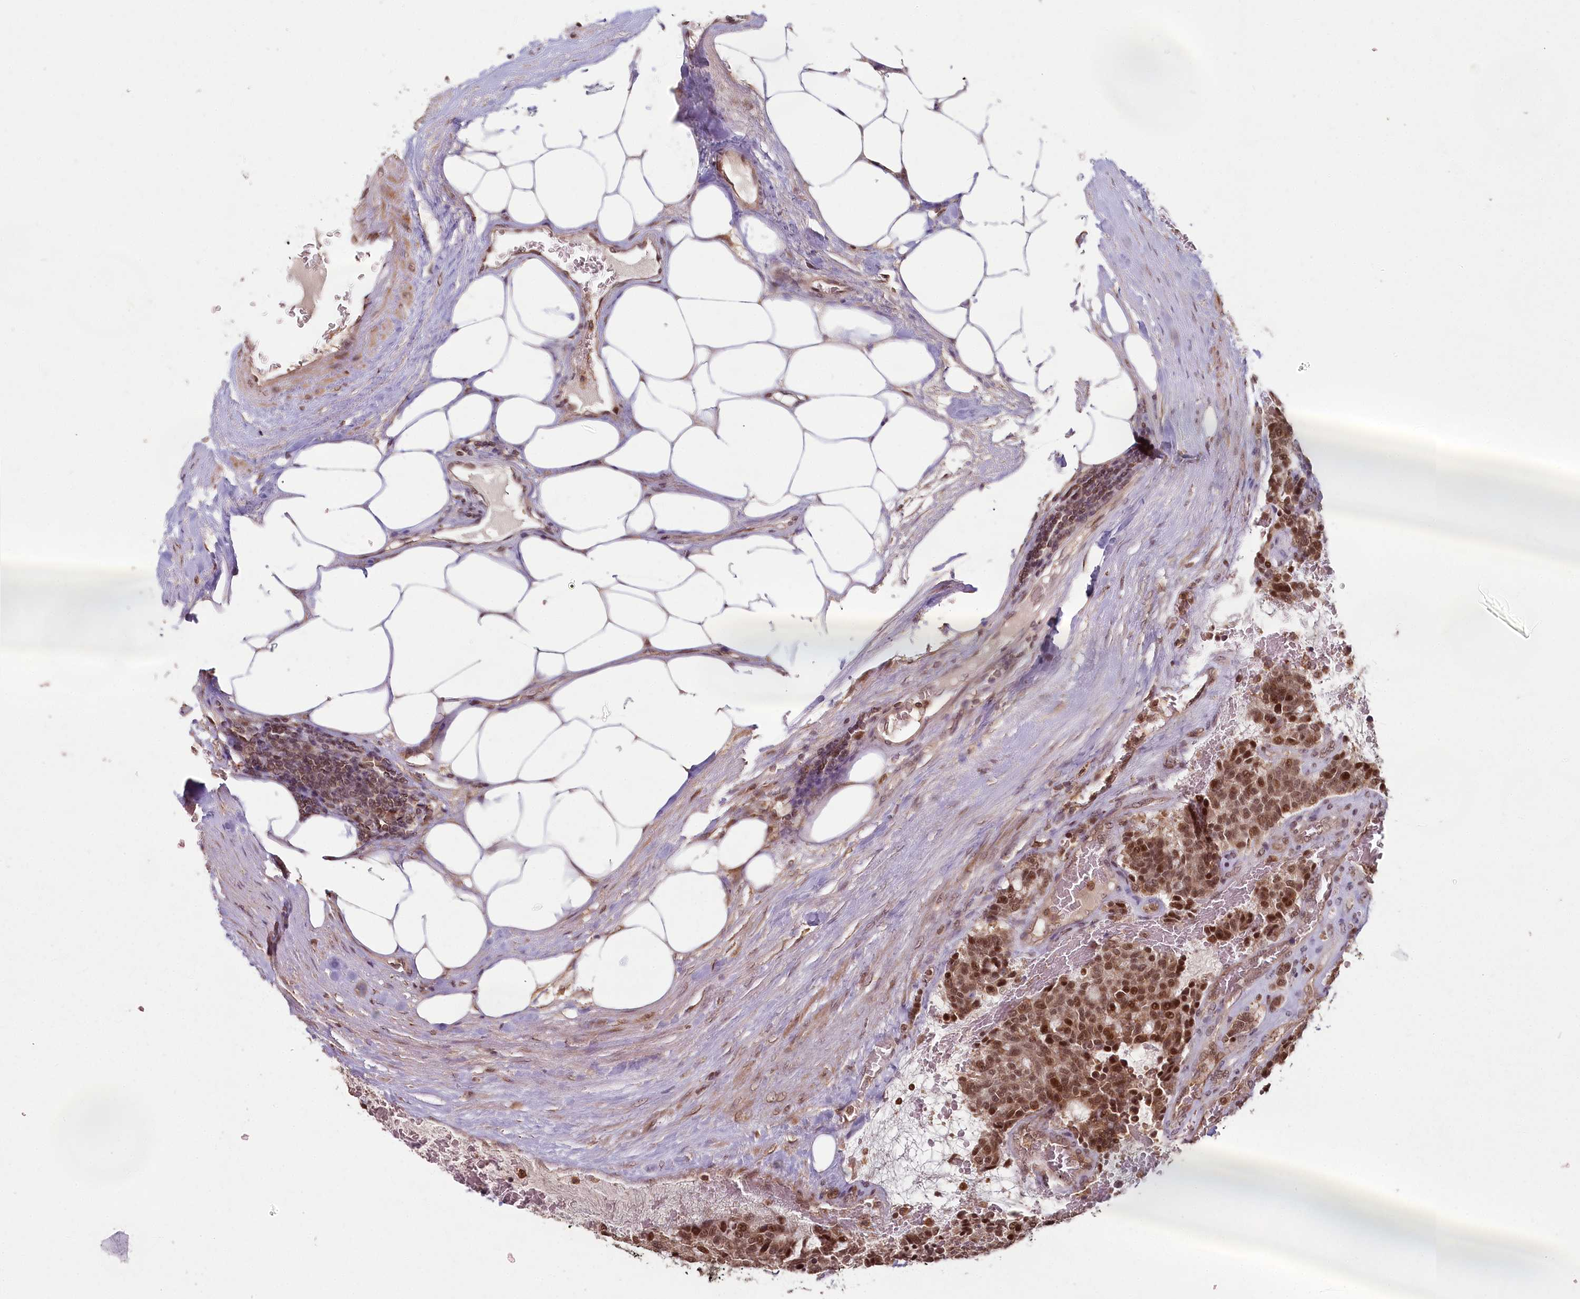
{"staining": {"intensity": "moderate", "quantity": ">75%", "location": "cytoplasmic/membranous,nuclear"}, "tissue": "carcinoid", "cell_type": "Tumor cells", "image_type": "cancer", "snomed": [{"axis": "morphology", "description": "Carcinoid, malignant, NOS"}, {"axis": "topography", "description": "Pancreas"}], "caption": "Brown immunohistochemical staining in human carcinoid (malignant) displays moderate cytoplasmic/membranous and nuclear staining in approximately >75% of tumor cells.", "gene": "MICU1", "patient": {"sex": "female", "age": 54}}